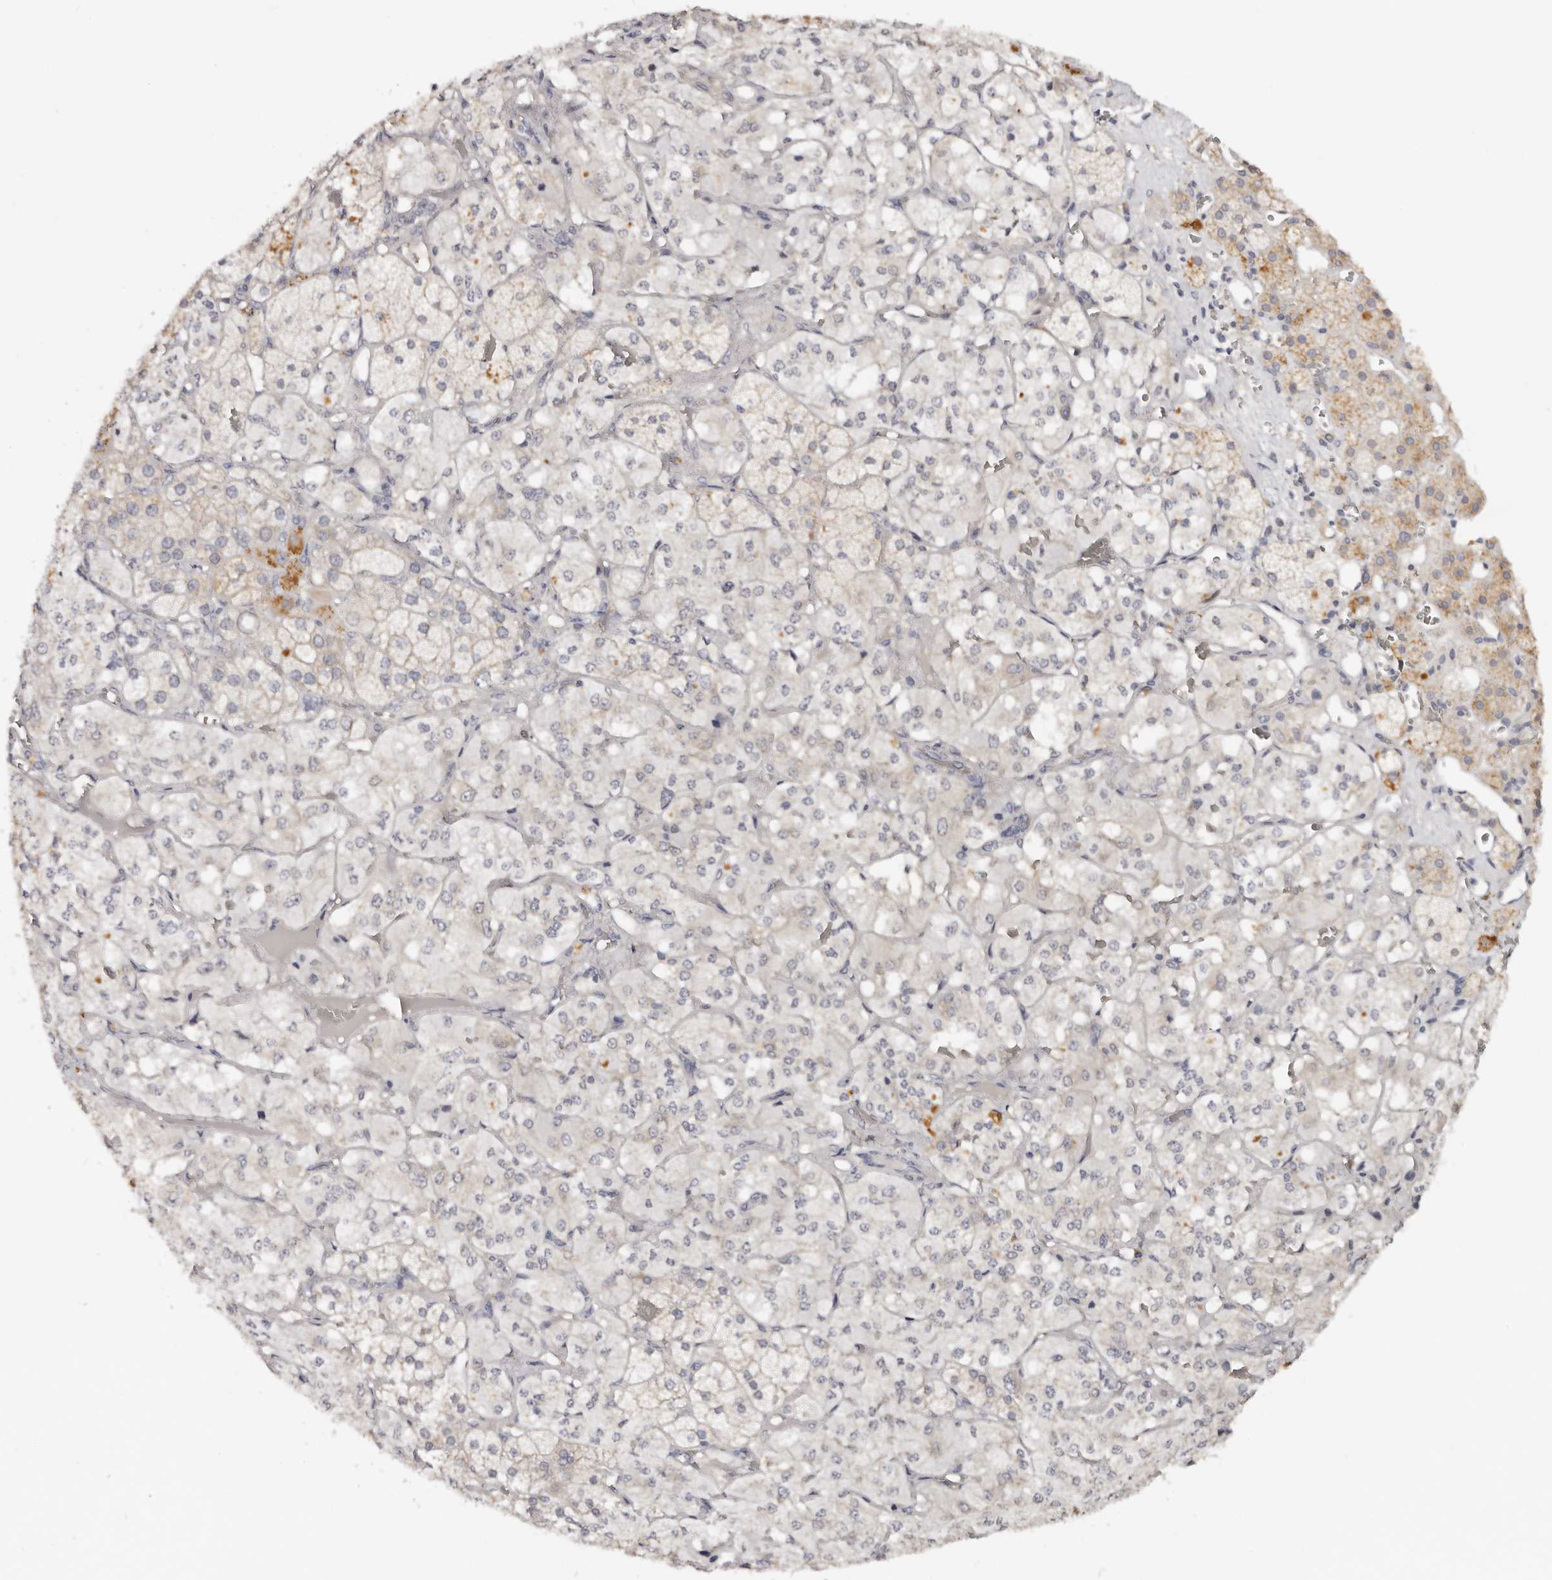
{"staining": {"intensity": "negative", "quantity": "none", "location": "none"}, "tissue": "adrenal gland", "cell_type": "Glandular cells", "image_type": "normal", "snomed": [{"axis": "morphology", "description": "Normal tissue, NOS"}, {"axis": "topography", "description": "Adrenal gland"}], "caption": "Protein analysis of normal adrenal gland reveals no significant staining in glandular cells.", "gene": "DNASE1", "patient": {"sex": "male", "age": 57}}